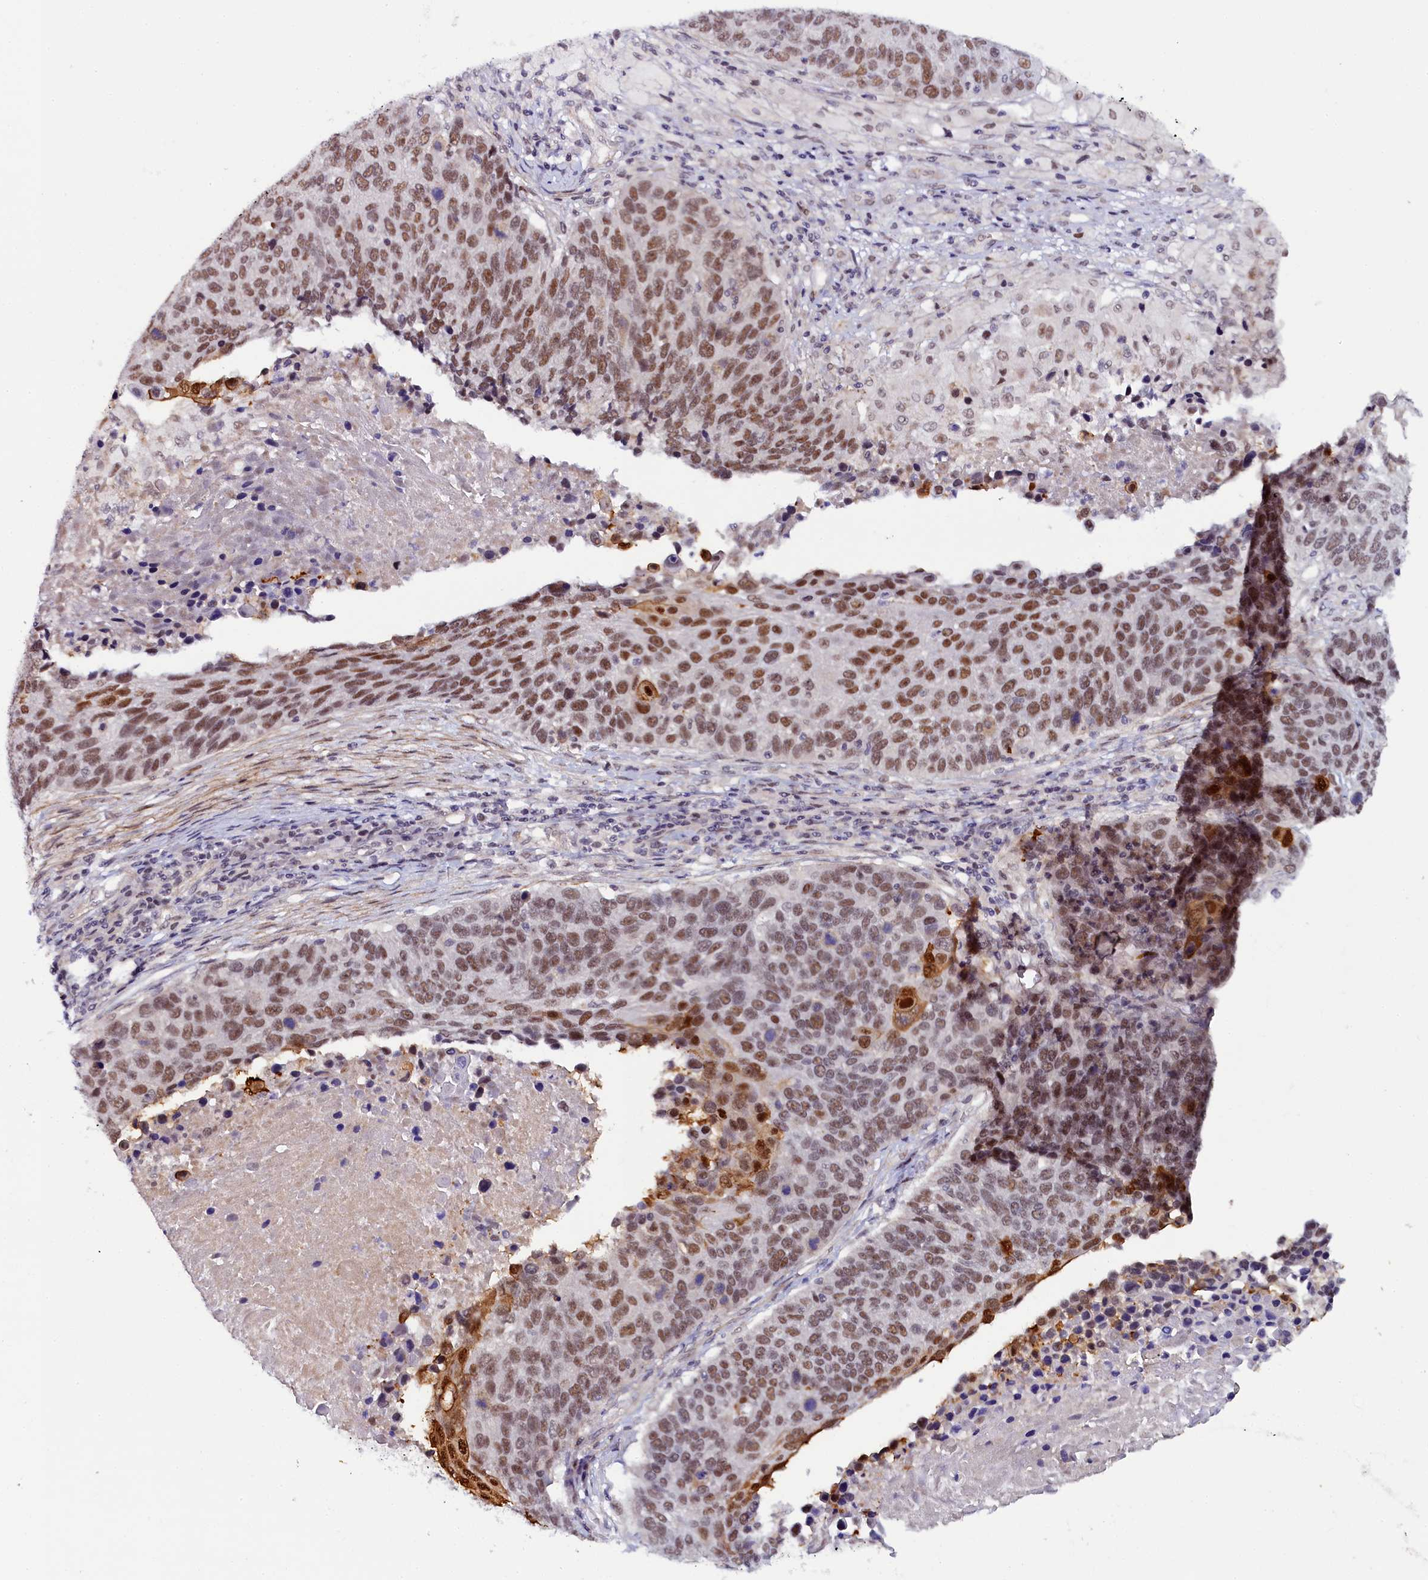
{"staining": {"intensity": "moderate", "quantity": ">75%", "location": "nuclear"}, "tissue": "lung cancer", "cell_type": "Tumor cells", "image_type": "cancer", "snomed": [{"axis": "morphology", "description": "Normal tissue, NOS"}, {"axis": "morphology", "description": "Squamous cell carcinoma, NOS"}, {"axis": "topography", "description": "Lymph node"}, {"axis": "topography", "description": "Lung"}], "caption": "DAB (3,3'-diaminobenzidine) immunohistochemical staining of human squamous cell carcinoma (lung) shows moderate nuclear protein positivity in about >75% of tumor cells.", "gene": "INTS14", "patient": {"sex": "male", "age": 66}}